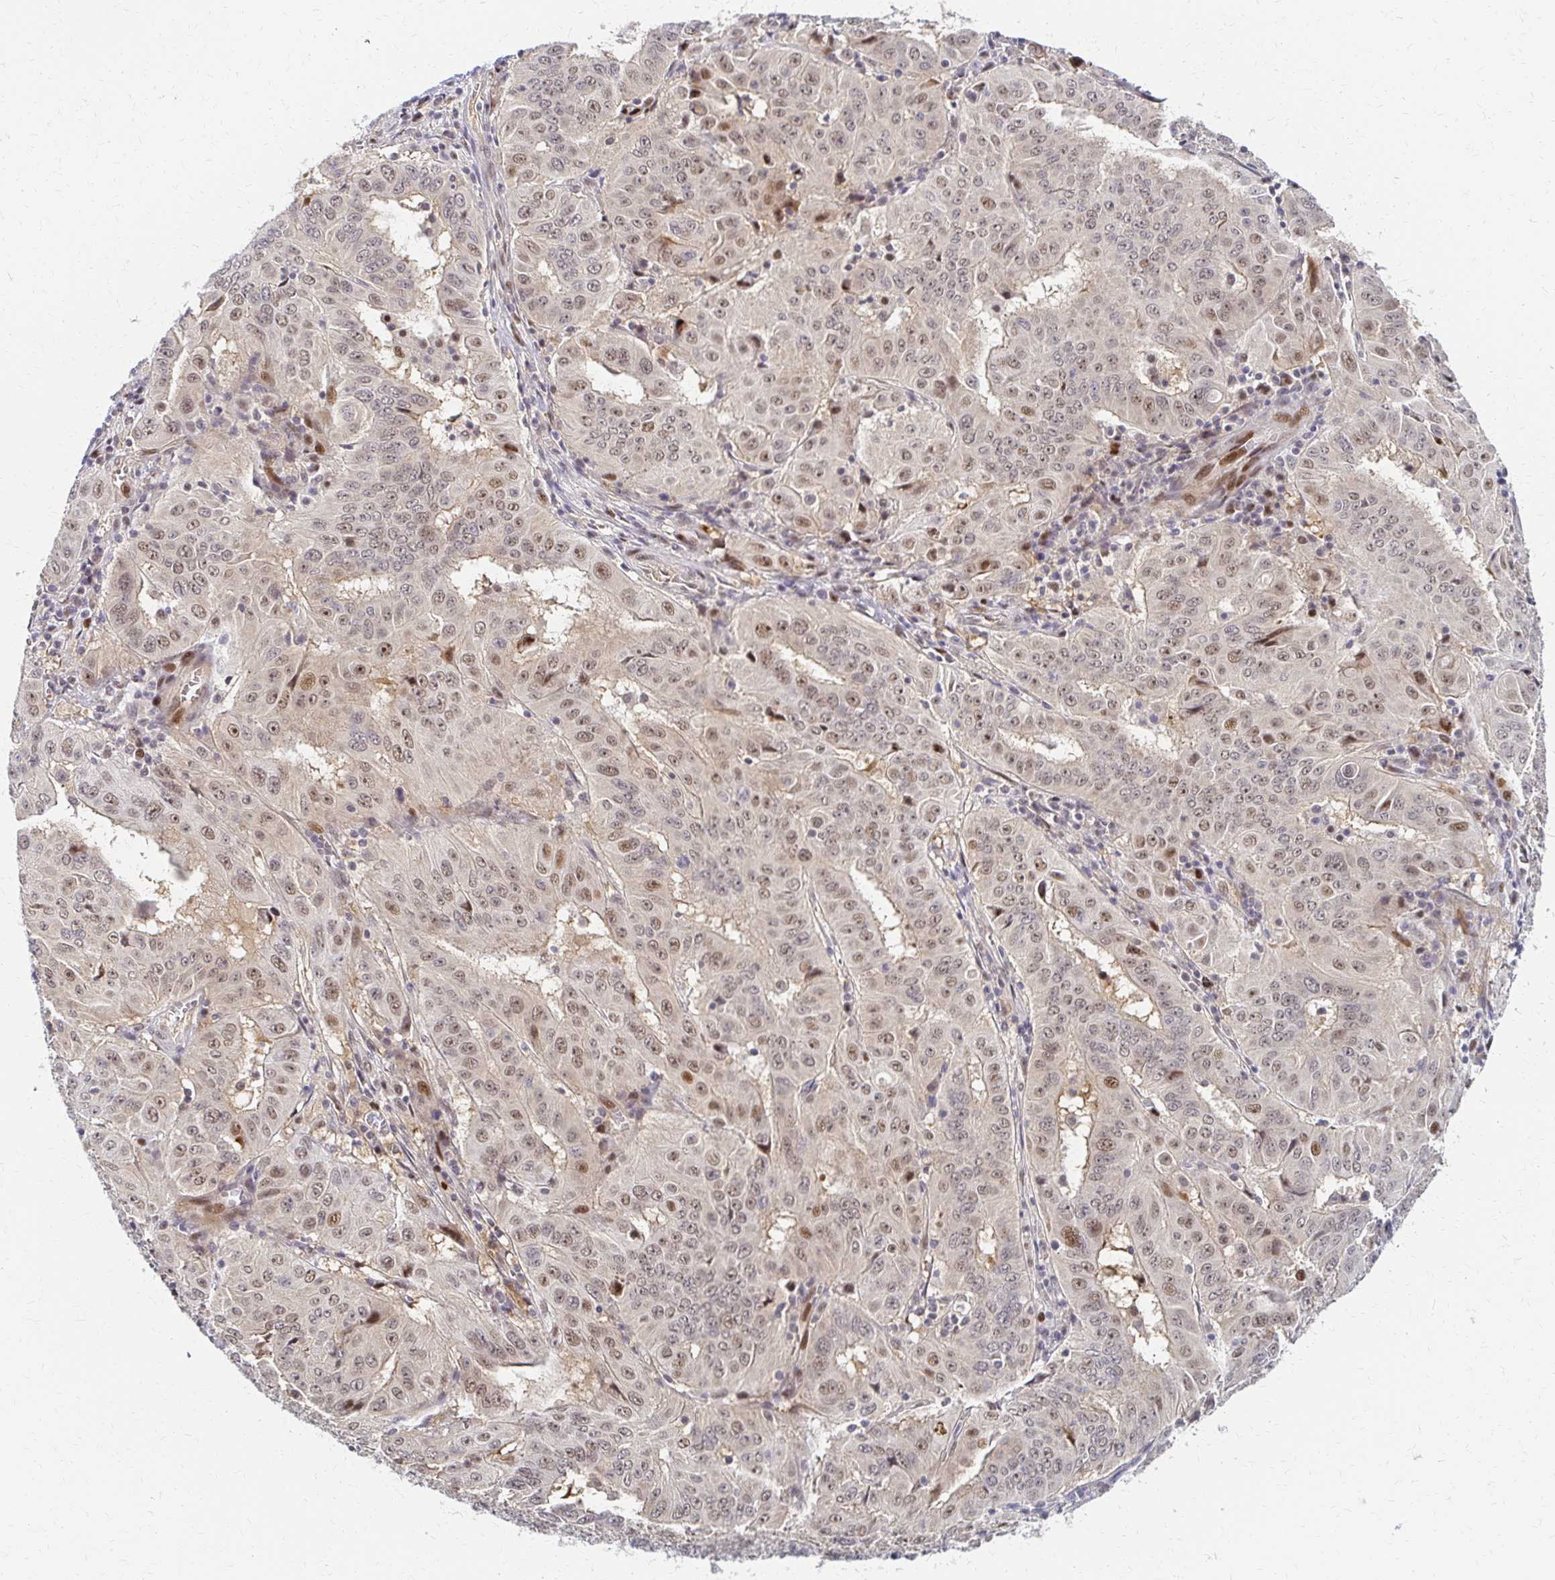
{"staining": {"intensity": "weak", "quantity": ">75%", "location": "nuclear"}, "tissue": "pancreatic cancer", "cell_type": "Tumor cells", "image_type": "cancer", "snomed": [{"axis": "morphology", "description": "Adenocarcinoma, NOS"}, {"axis": "topography", "description": "Pancreas"}], "caption": "Tumor cells display low levels of weak nuclear expression in approximately >75% of cells in pancreatic adenocarcinoma.", "gene": "PSMD7", "patient": {"sex": "male", "age": 63}}